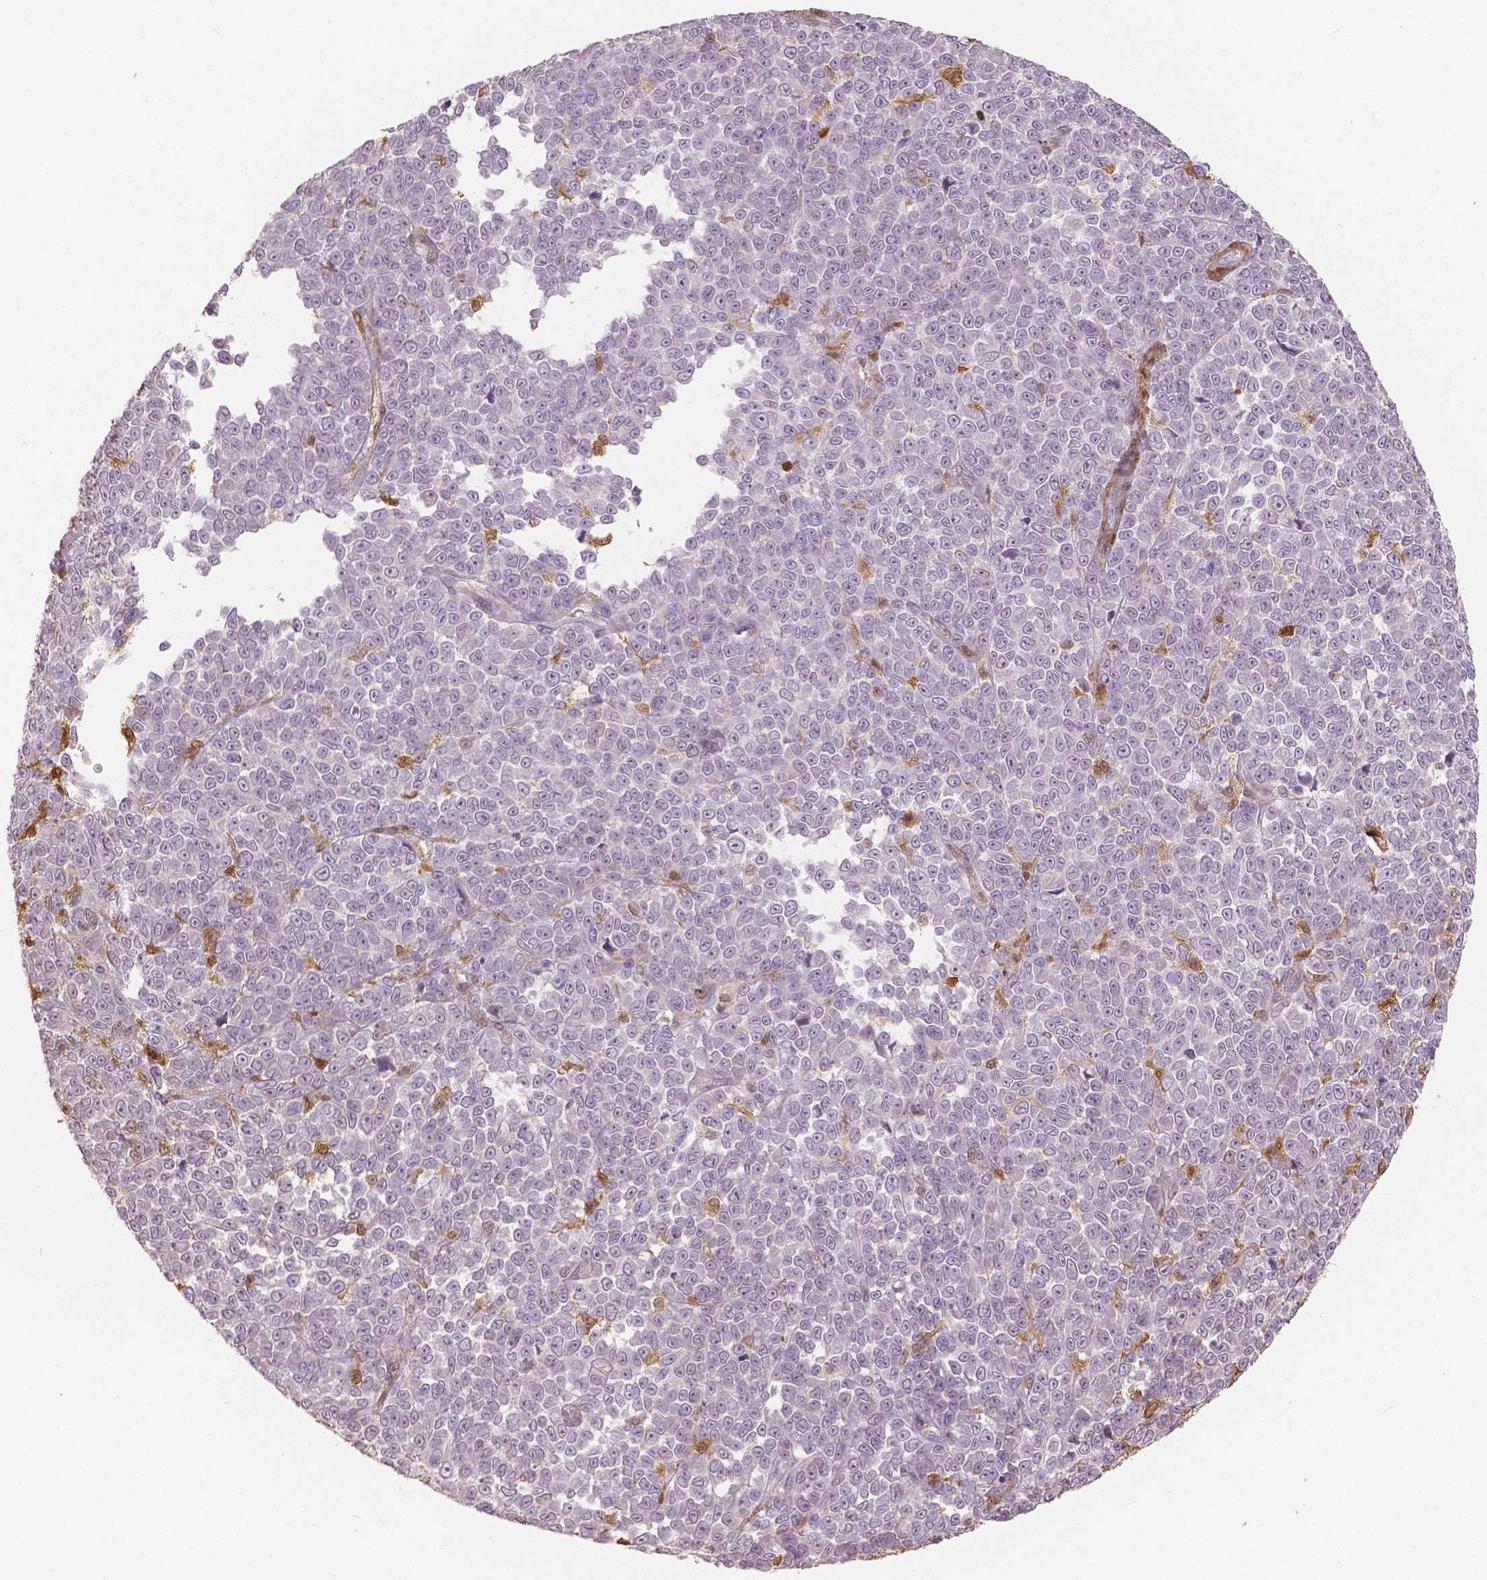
{"staining": {"intensity": "negative", "quantity": "none", "location": "none"}, "tissue": "melanoma", "cell_type": "Tumor cells", "image_type": "cancer", "snomed": [{"axis": "morphology", "description": "Malignant melanoma, NOS"}, {"axis": "topography", "description": "Skin"}], "caption": "Immunohistochemistry image of neoplastic tissue: malignant melanoma stained with DAB displays no significant protein staining in tumor cells.", "gene": "S100A4", "patient": {"sex": "female", "age": 95}}